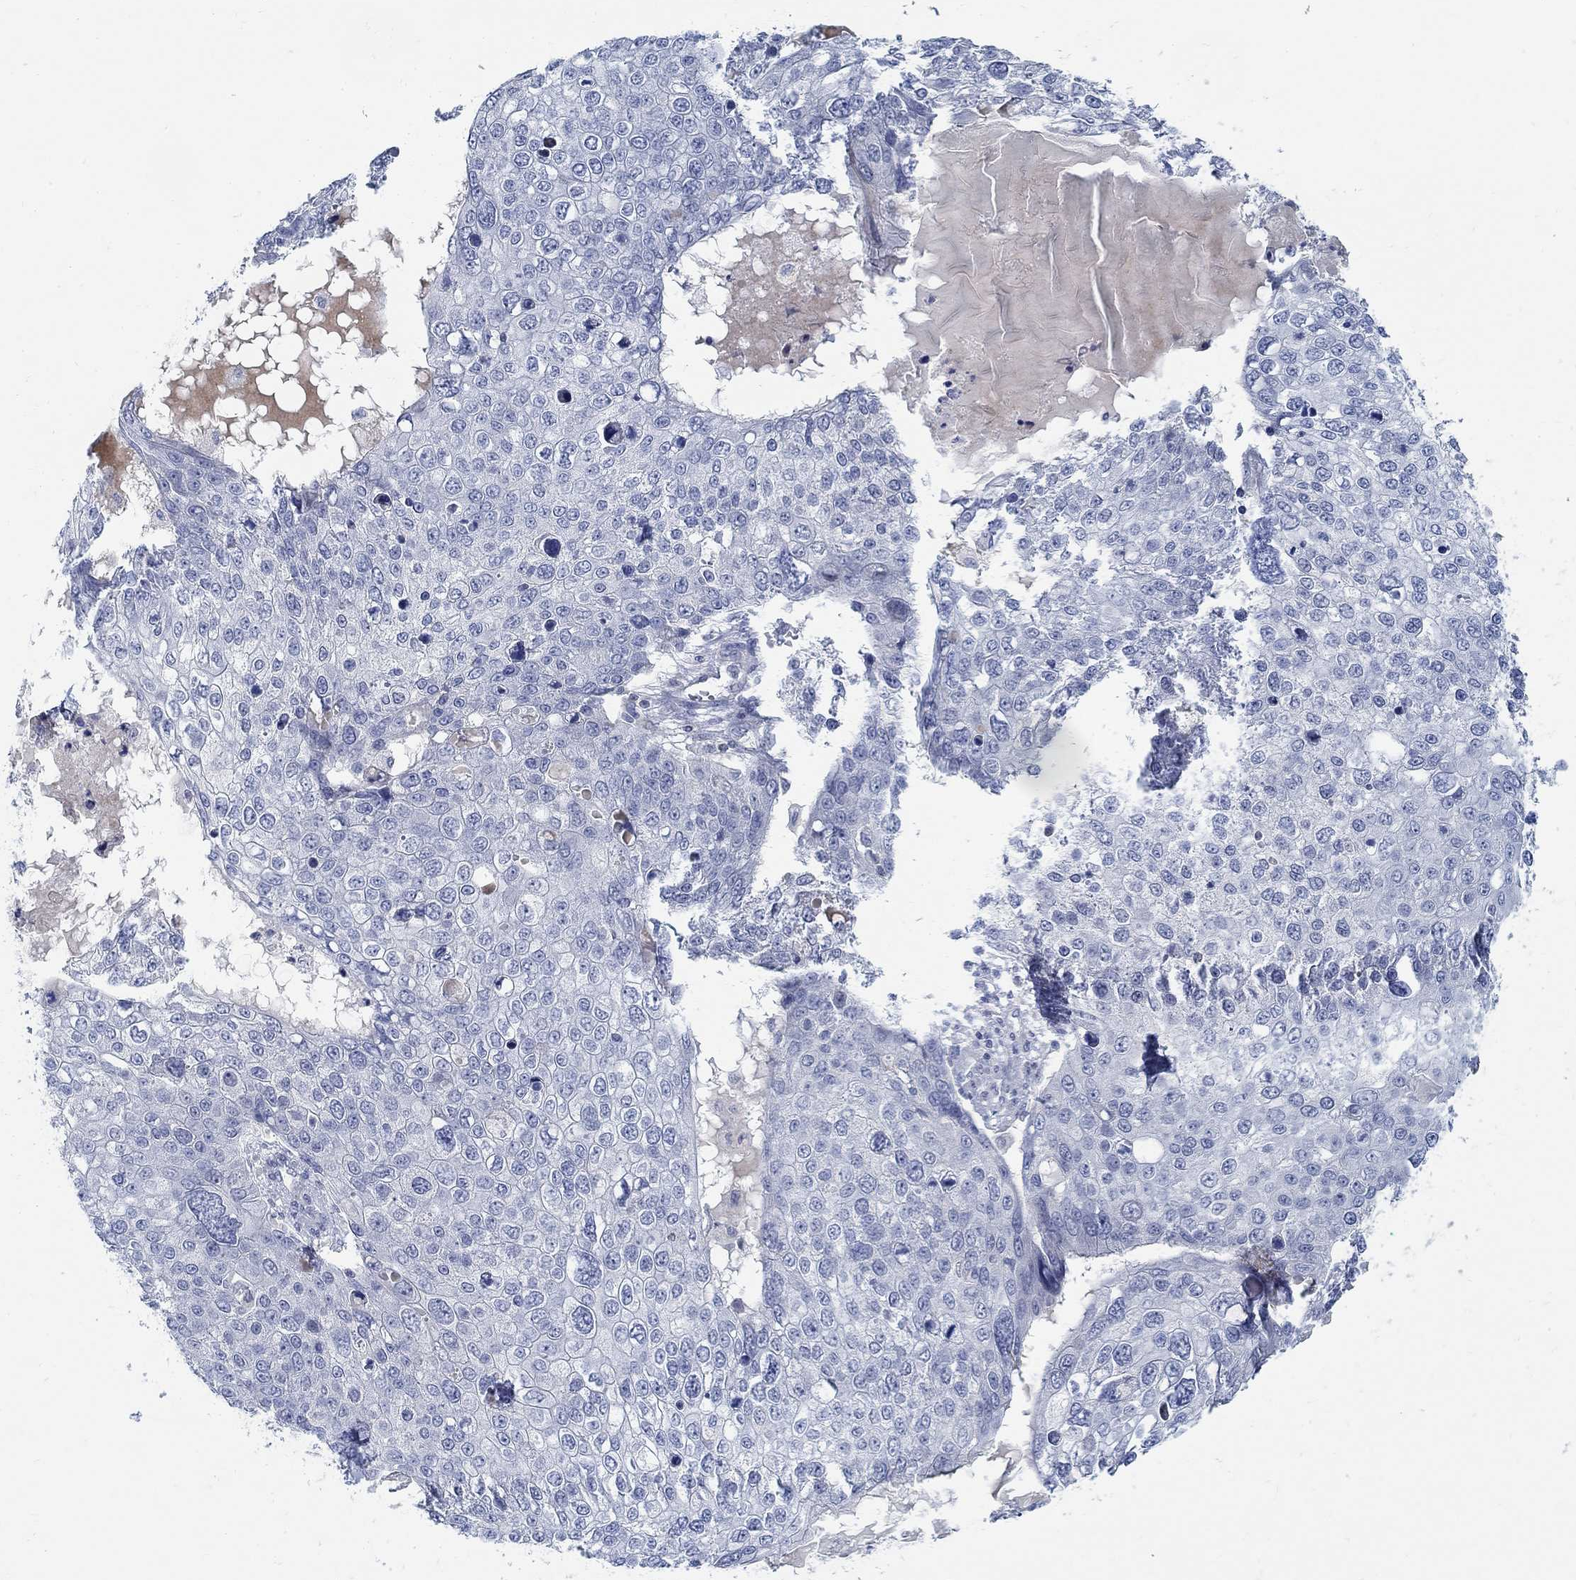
{"staining": {"intensity": "negative", "quantity": "none", "location": "none"}, "tissue": "skin cancer", "cell_type": "Tumor cells", "image_type": "cancer", "snomed": [{"axis": "morphology", "description": "Squamous cell carcinoma, NOS"}, {"axis": "topography", "description": "Skin"}], "caption": "This is a micrograph of immunohistochemistry staining of squamous cell carcinoma (skin), which shows no staining in tumor cells. The staining was performed using DAB (3,3'-diaminobenzidine) to visualize the protein expression in brown, while the nuclei were stained in blue with hematoxylin (Magnification: 20x).", "gene": "ANO7", "patient": {"sex": "male", "age": 71}}